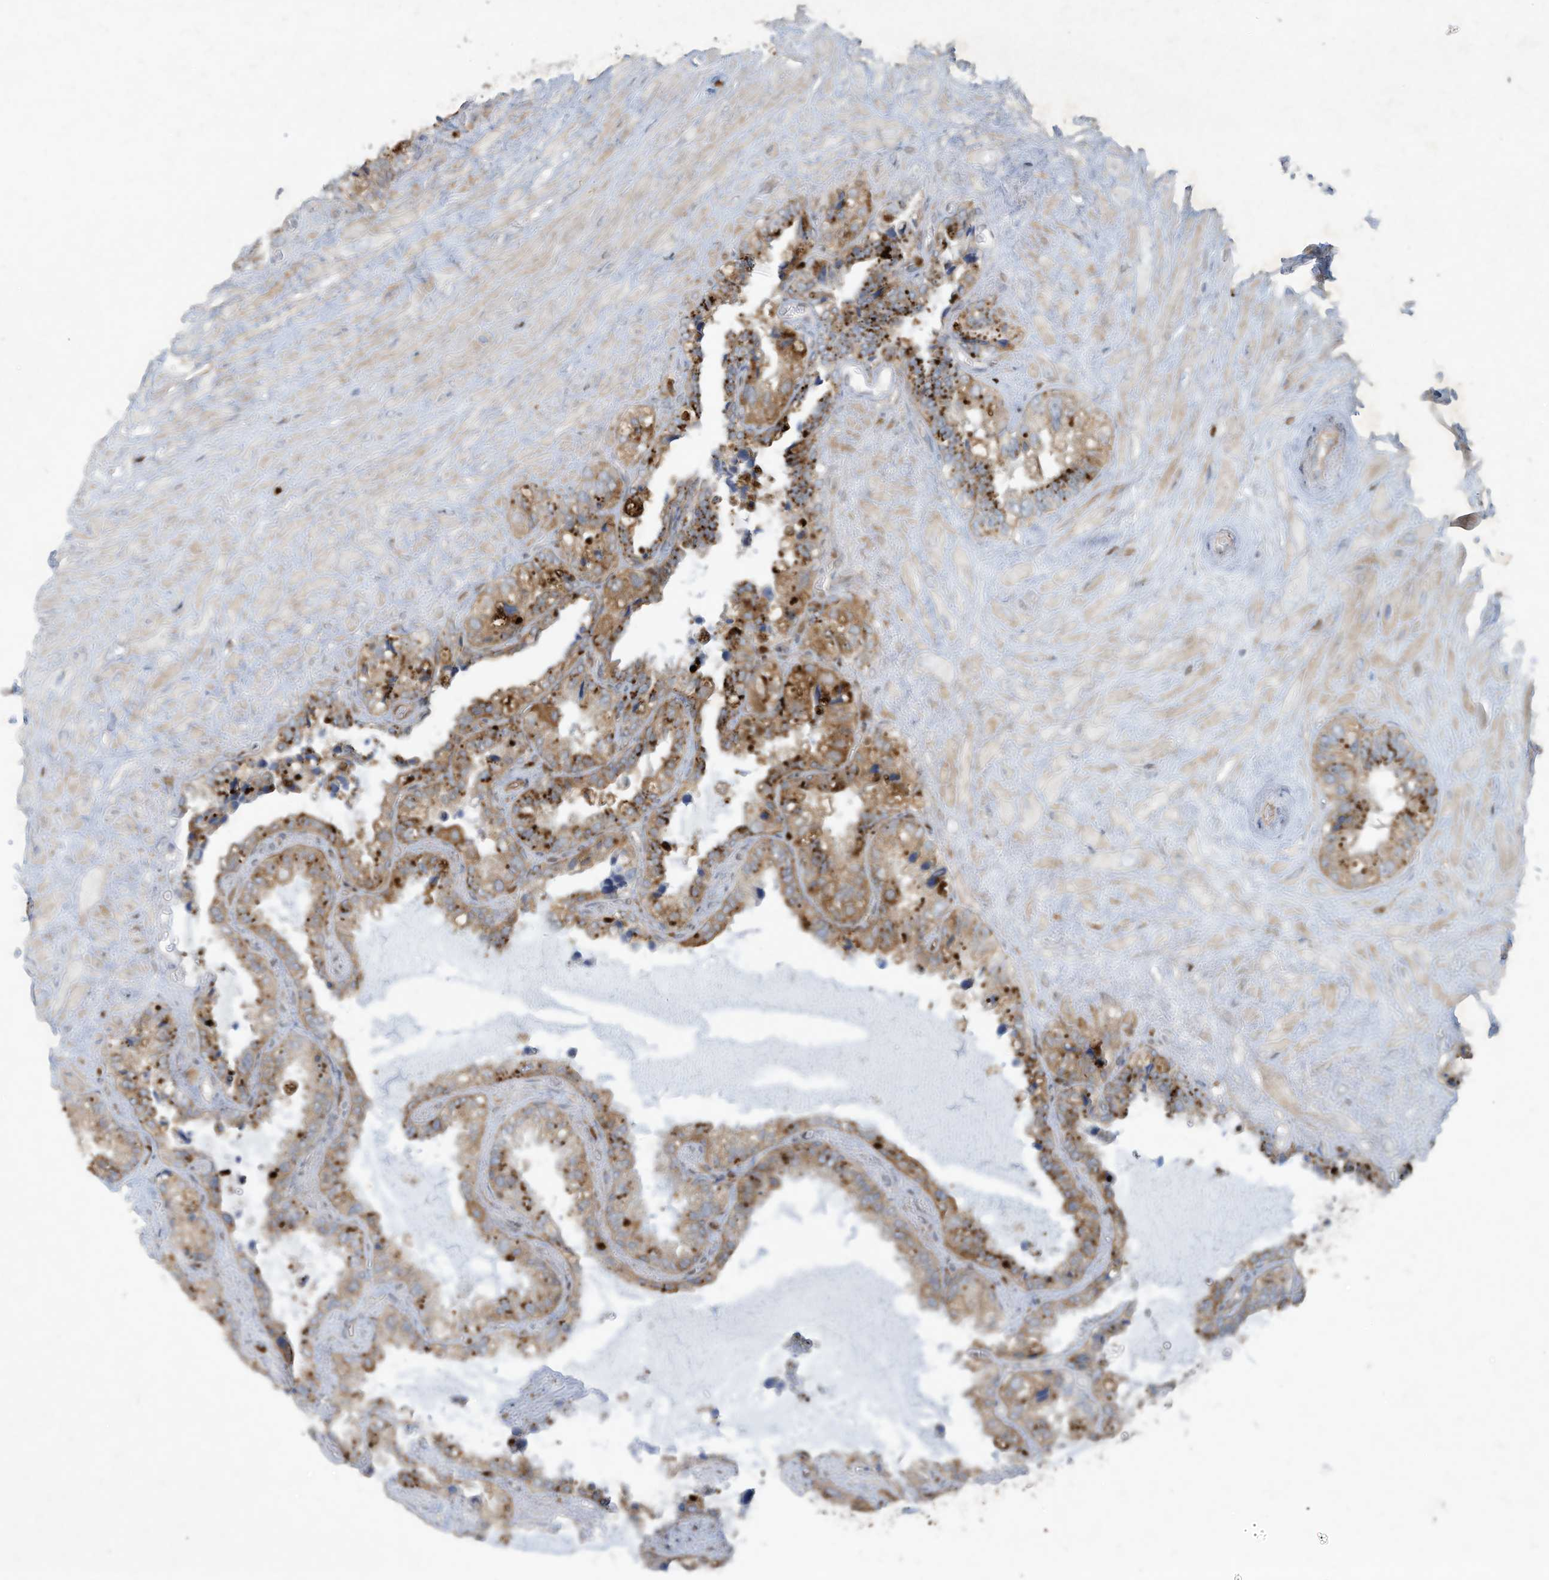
{"staining": {"intensity": "moderate", "quantity": ">75%", "location": "cytoplasmic/membranous"}, "tissue": "seminal vesicle", "cell_type": "Glandular cells", "image_type": "normal", "snomed": [{"axis": "morphology", "description": "Normal tissue, NOS"}, {"axis": "topography", "description": "Prostate"}, {"axis": "topography", "description": "Seminal veicle"}], "caption": "Glandular cells show moderate cytoplasmic/membranous expression in about >75% of cells in unremarkable seminal vesicle.", "gene": "TUBE1", "patient": {"sex": "male", "age": 68}}